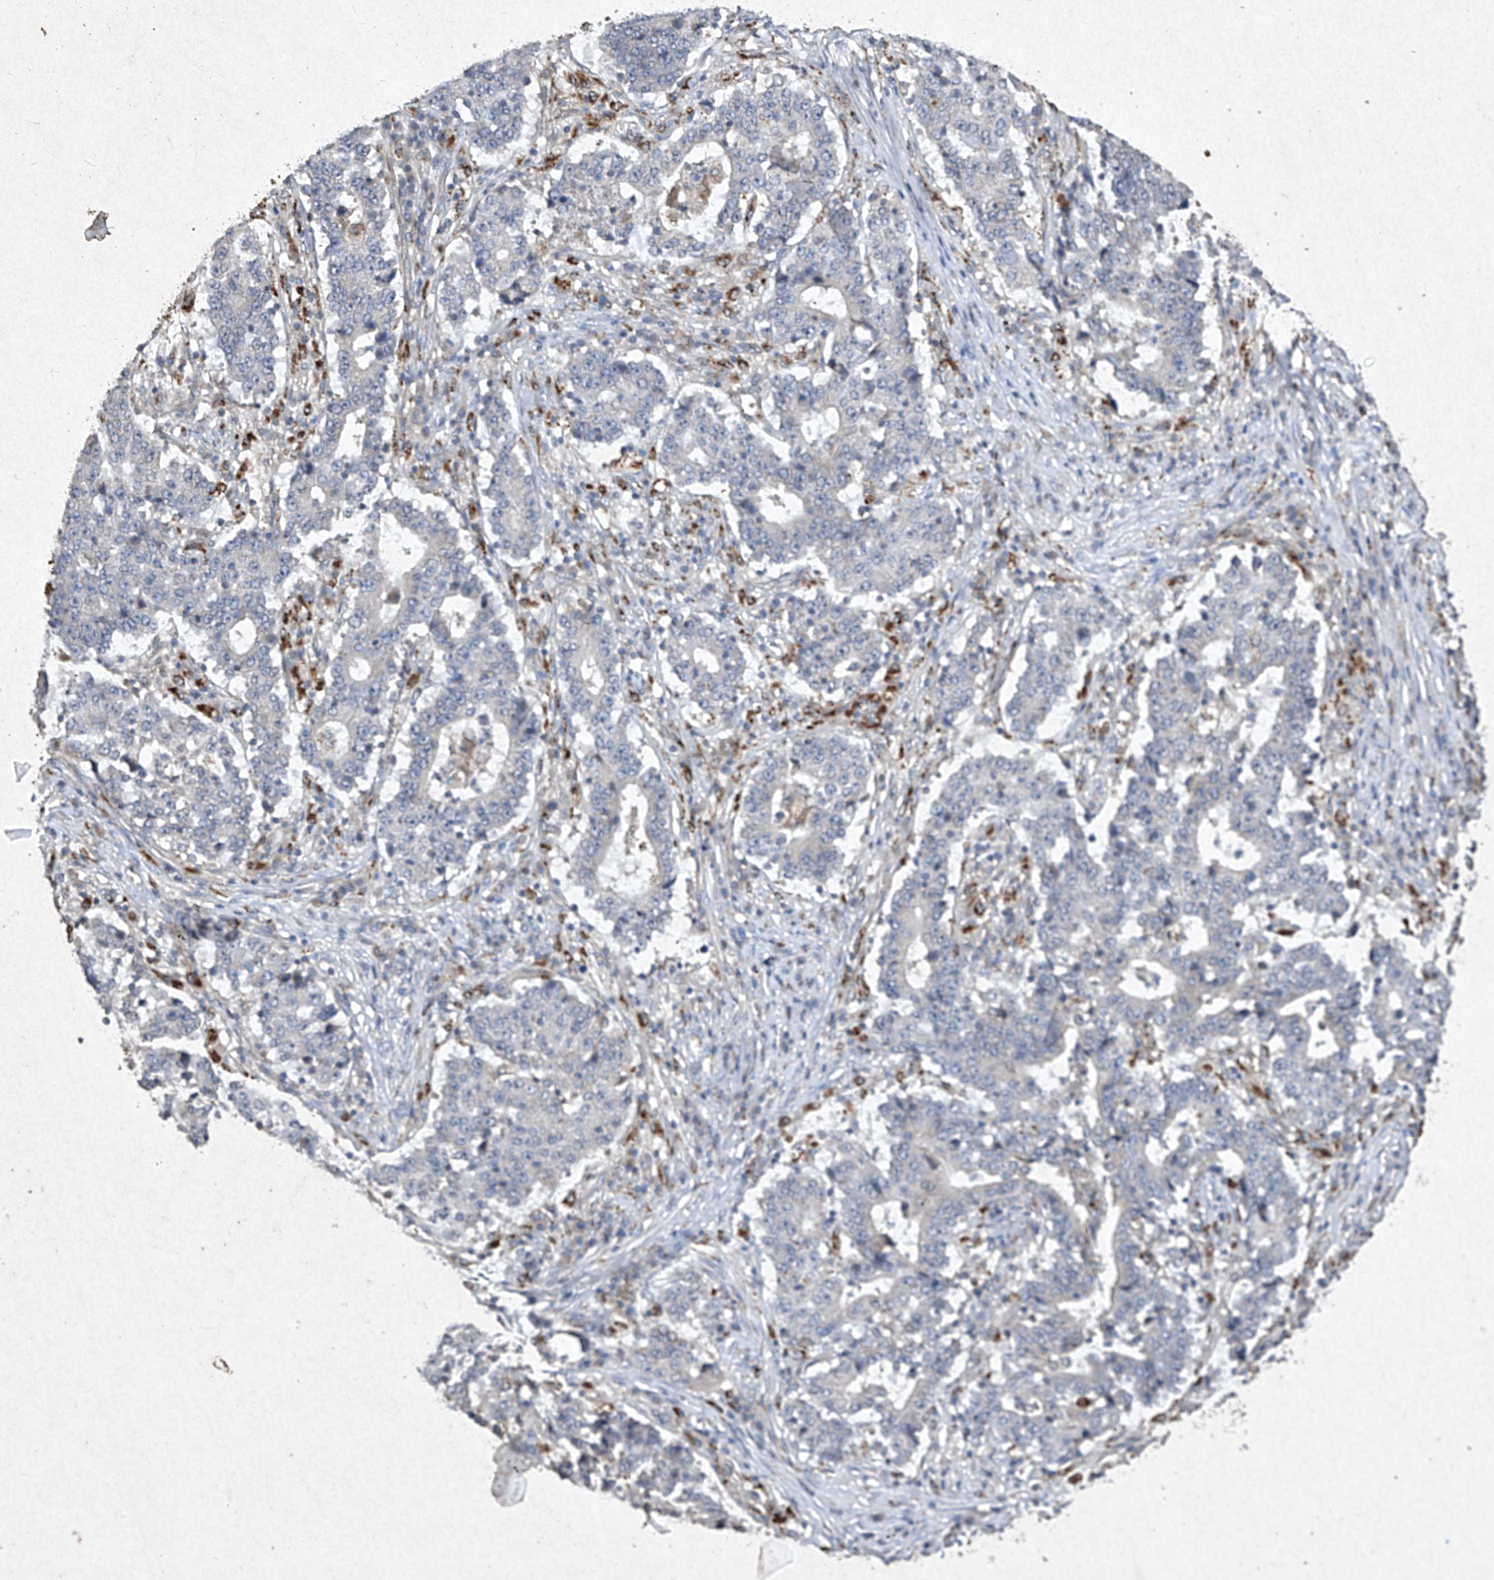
{"staining": {"intensity": "negative", "quantity": "none", "location": "none"}, "tissue": "stomach cancer", "cell_type": "Tumor cells", "image_type": "cancer", "snomed": [{"axis": "morphology", "description": "Adenocarcinoma, NOS"}, {"axis": "topography", "description": "Stomach"}], "caption": "Human stomach cancer (adenocarcinoma) stained for a protein using immunohistochemistry (IHC) reveals no expression in tumor cells.", "gene": "MED16", "patient": {"sex": "male", "age": 59}}